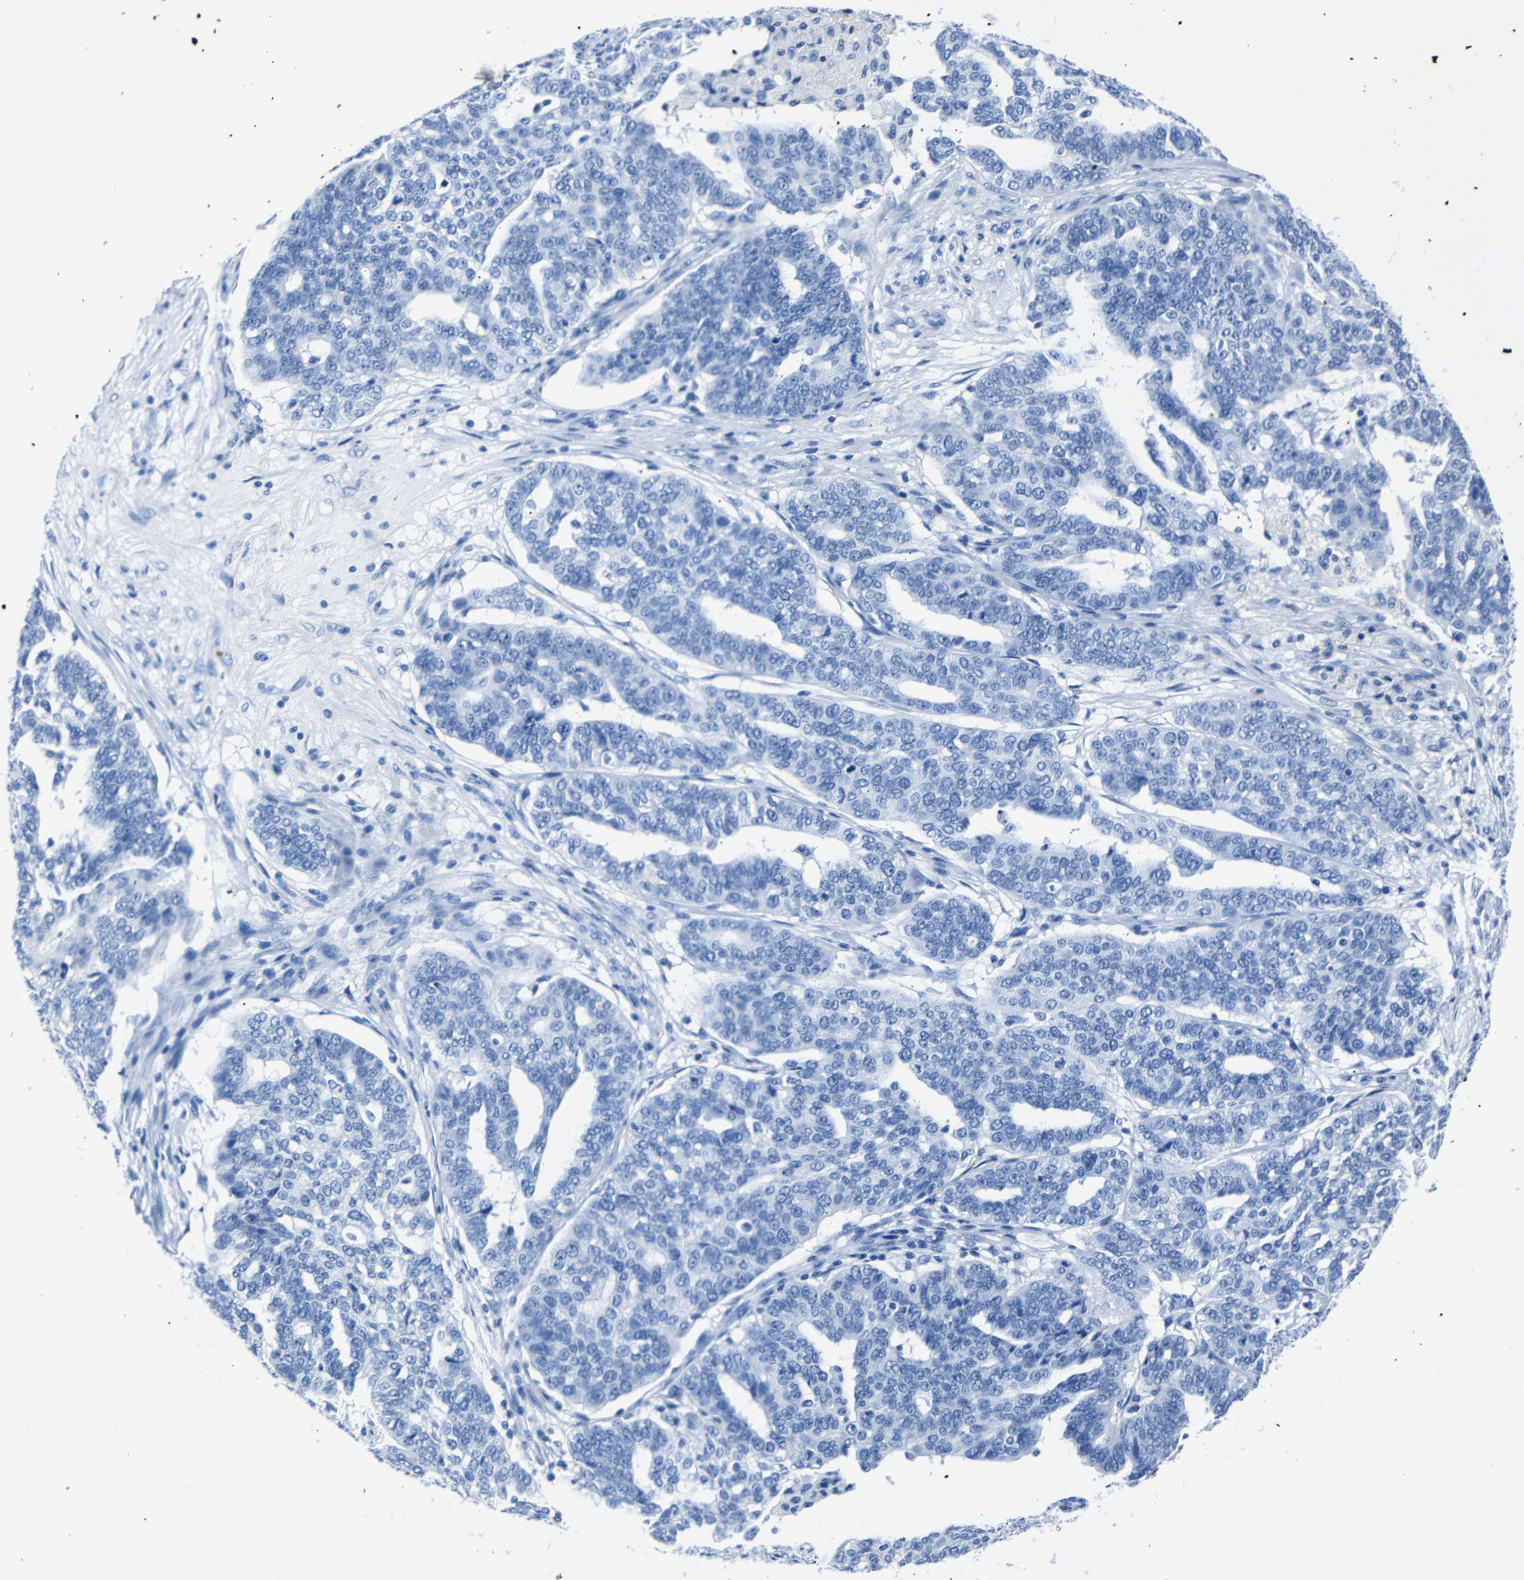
{"staining": {"intensity": "negative", "quantity": "none", "location": "none"}, "tissue": "ovarian cancer", "cell_type": "Tumor cells", "image_type": "cancer", "snomed": [{"axis": "morphology", "description": "Cystadenocarcinoma, serous, NOS"}, {"axis": "topography", "description": "Ovary"}], "caption": "Micrograph shows no protein staining in tumor cells of ovarian cancer tissue.", "gene": "CLDN11", "patient": {"sex": "female", "age": 59}}